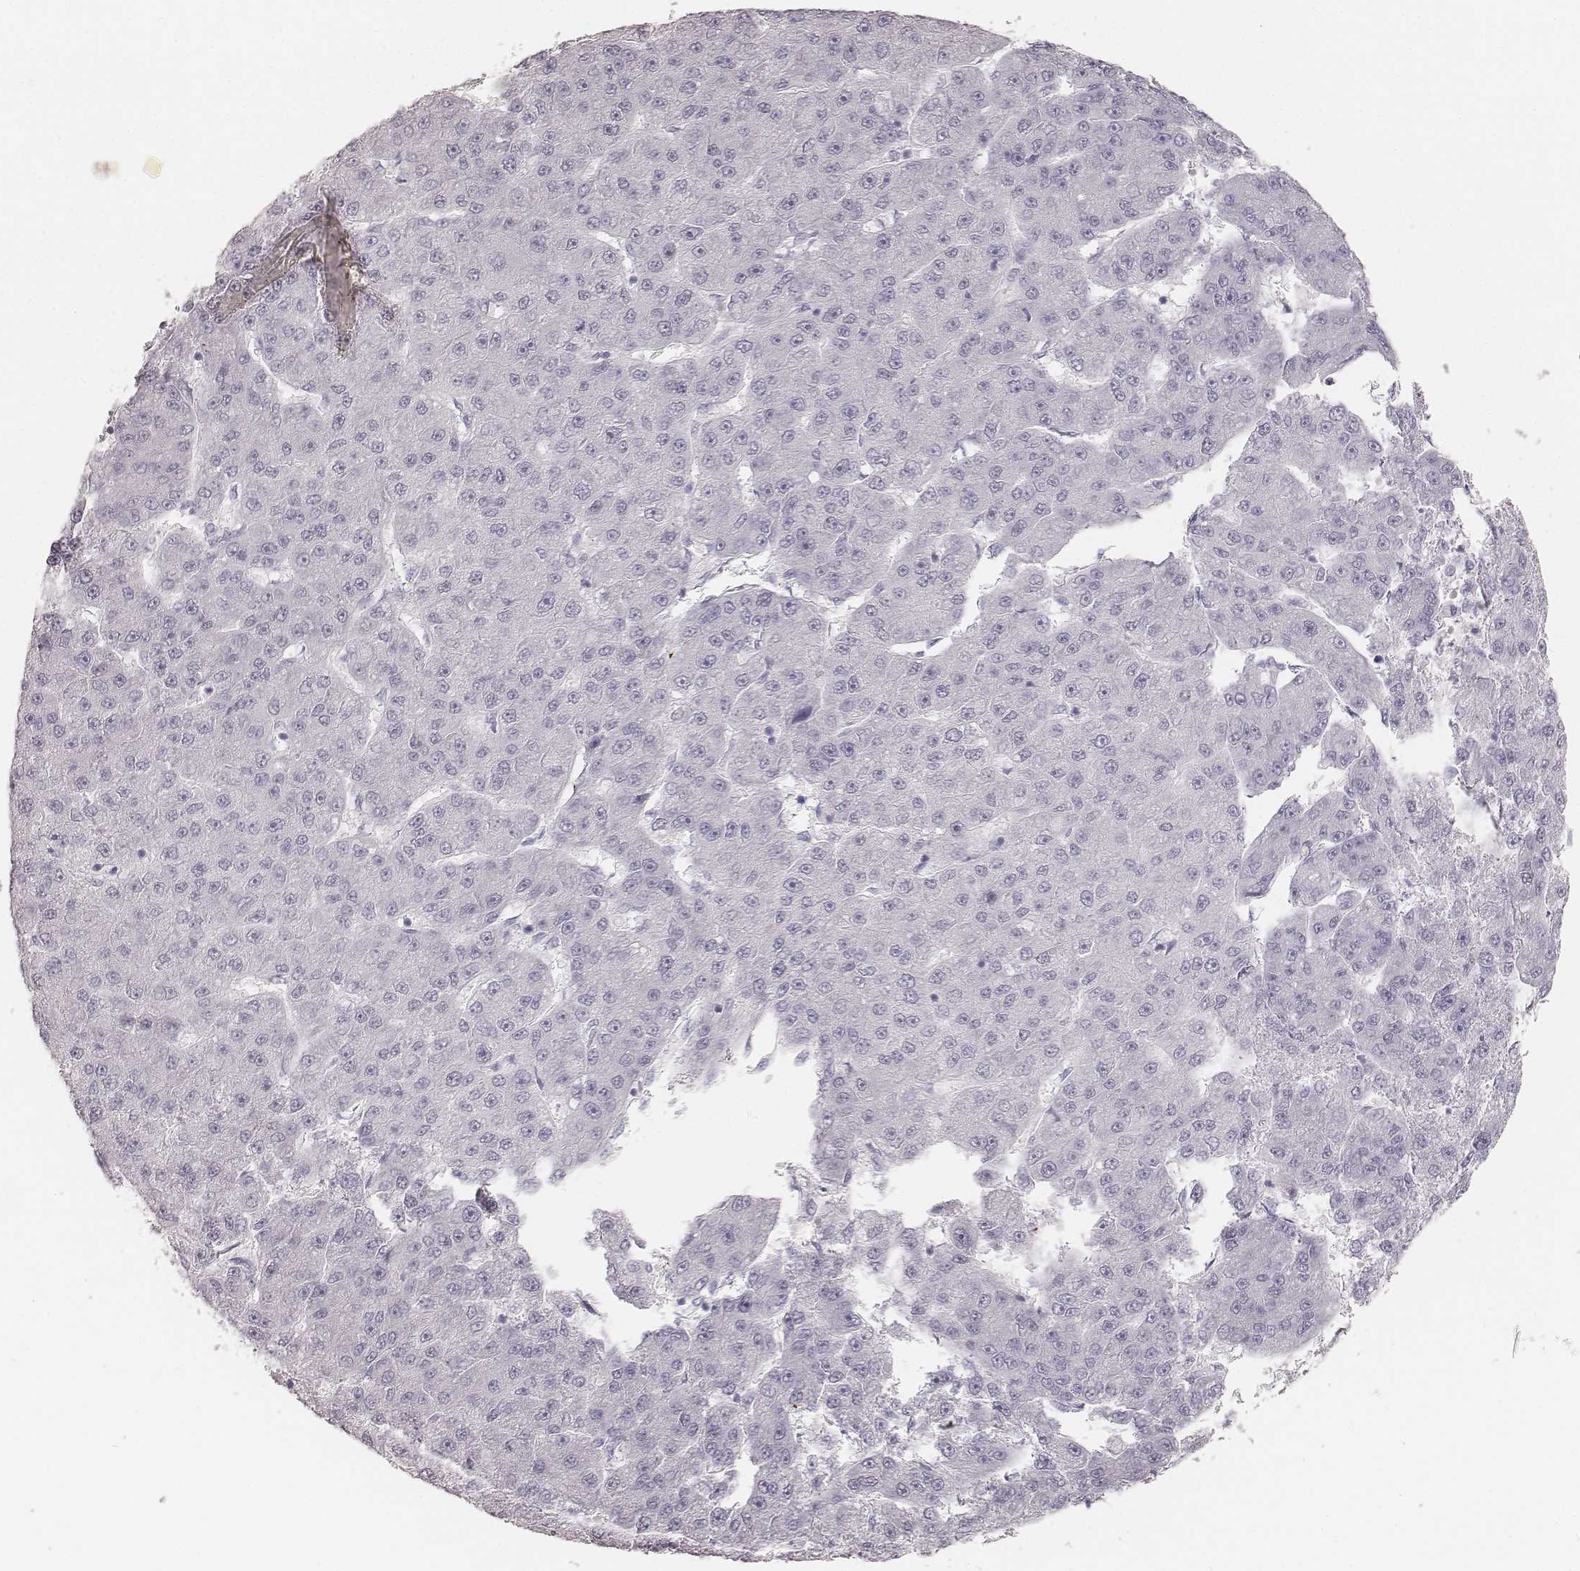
{"staining": {"intensity": "negative", "quantity": "none", "location": "none"}, "tissue": "liver cancer", "cell_type": "Tumor cells", "image_type": "cancer", "snomed": [{"axis": "morphology", "description": "Carcinoma, Hepatocellular, NOS"}, {"axis": "topography", "description": "Liver"}], "caption": "Liver hepatocellular carcinoma was stained to show a protein in brown. There is no significant staining in tumor cells.", "gene": "KRT34", "patient": {"sex": "male", "age": 67}}